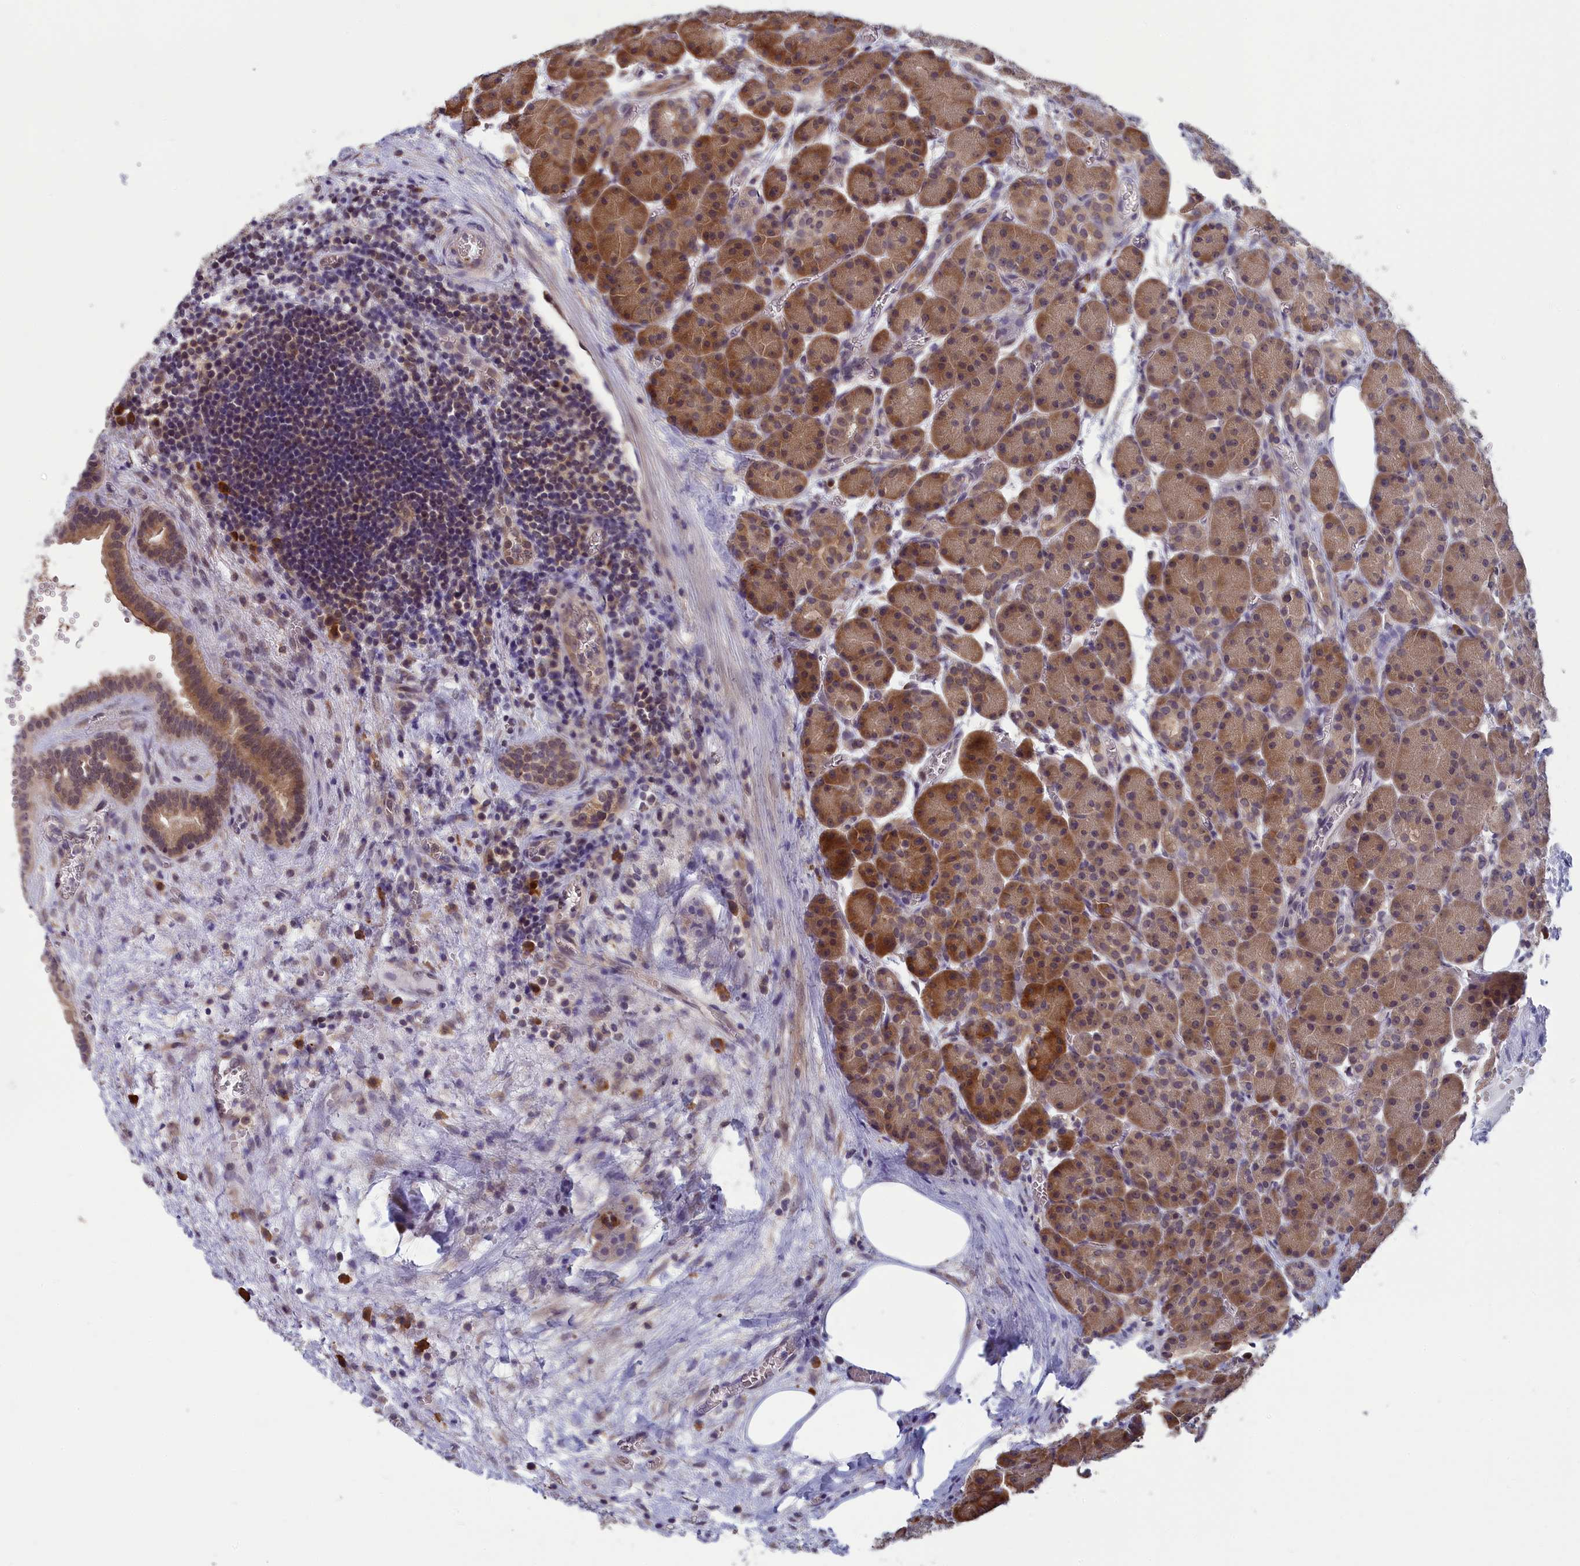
{"staining": {"intensity": "moderate", "quantity": ">75%", "location": "cytoplasmic/membranous,nuclear"}, "tissue": "pancreas", "cell_type": "Exocrine glandular cells", "image_type": "normal", "snomed": [{"axis": "morphology", "description": "Normal tissue, NOS"}, {"axis": "topography", "description": "Pancreas"}], "caption": "Immunohistochemical staining of normal human pancreas exhibits medium levels of moderate cytoplasmic/membranous,nuclear positivity in approximately >75% of exocrine glandular cells.", "gene": "MRI1", "patient": {"sex": "male", "age": 63}}